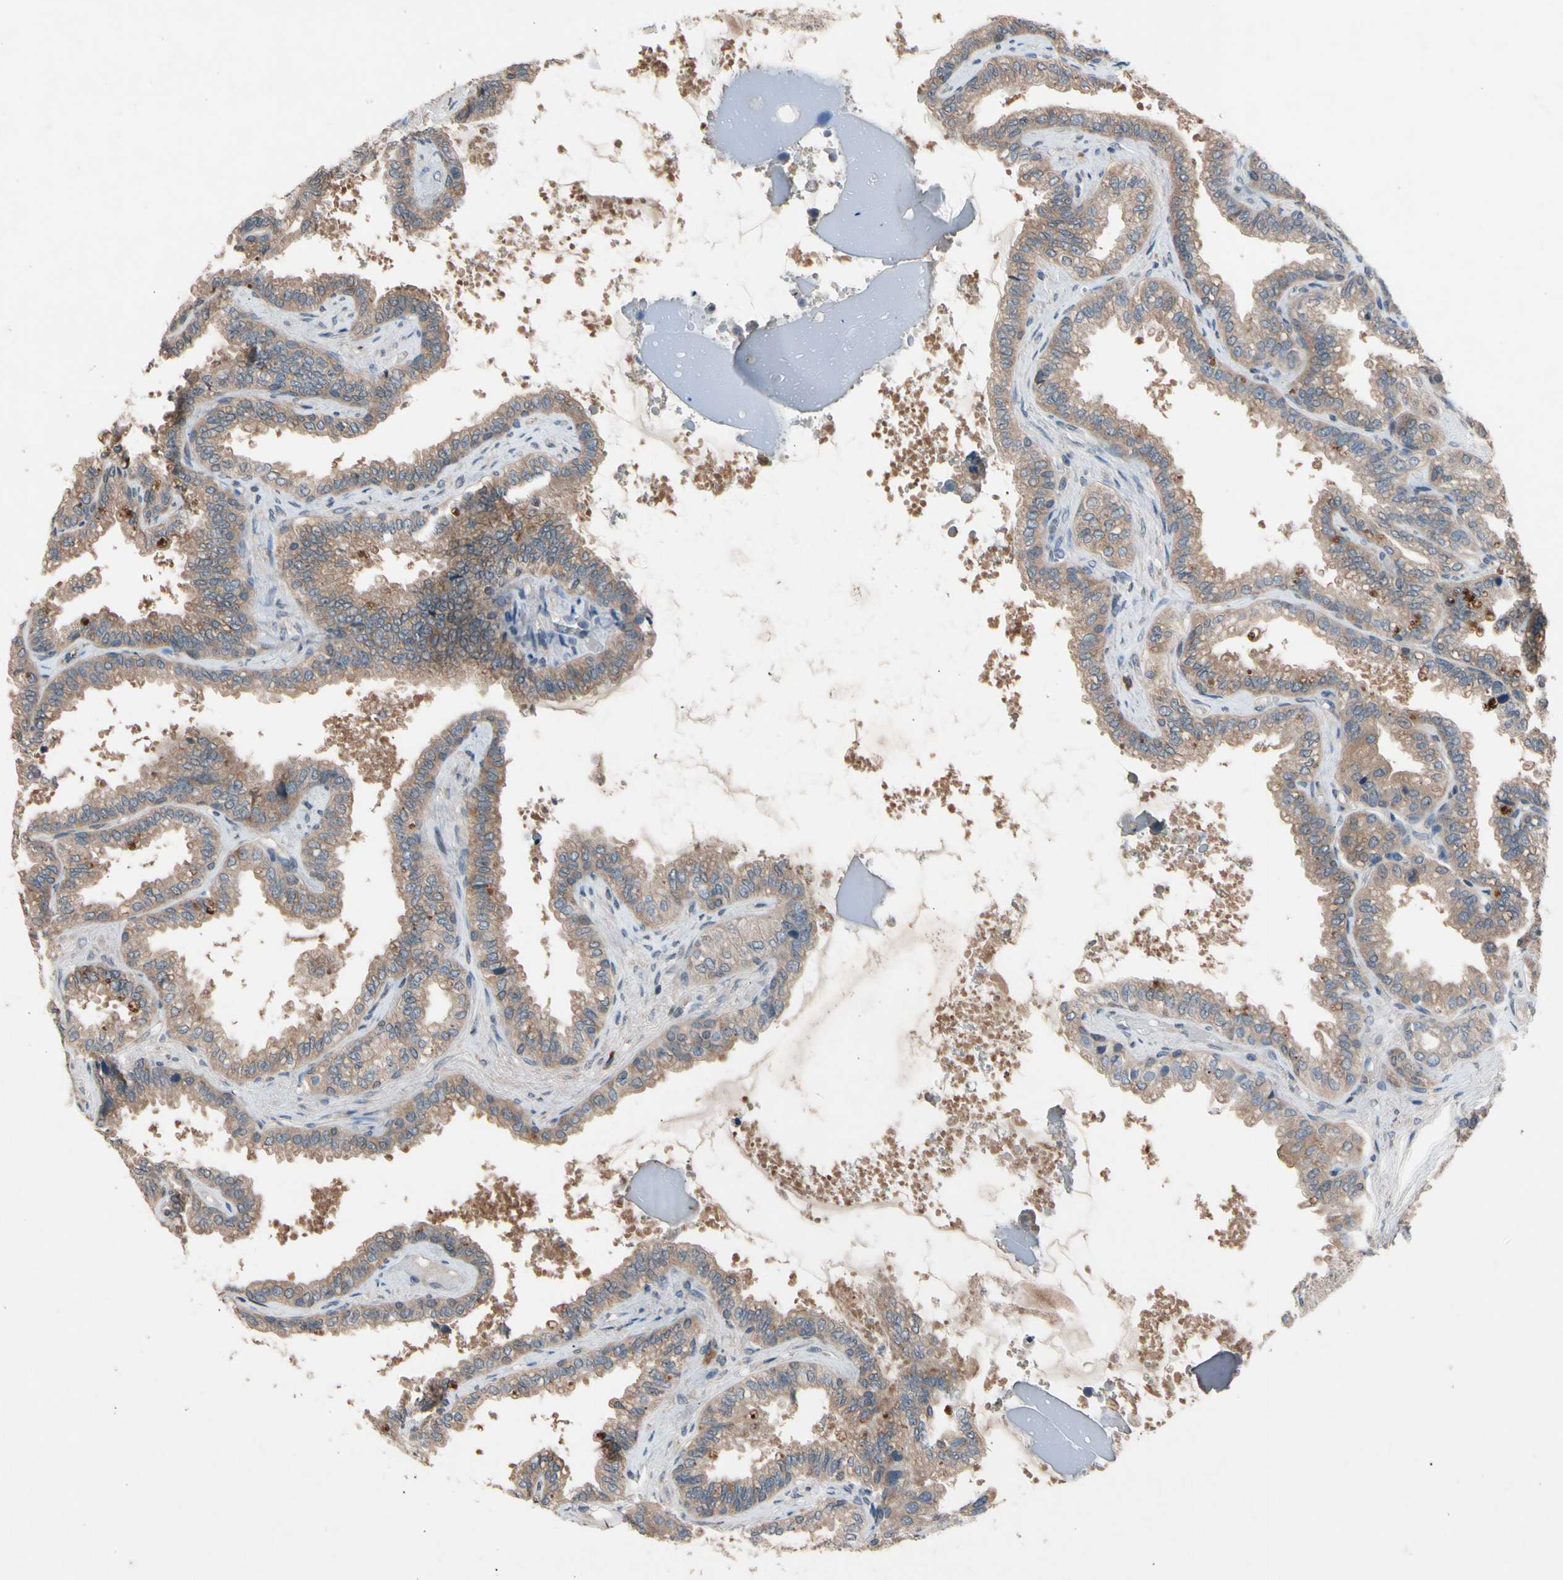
{"staining": {"intensity": "moderate", "quantity": ">75%", "location": "cytoplasmic/membranous"}, "tissue": "seminal vesicle", "cell_type": "Glandular cells", "image_type": "normal", "snomed": [{"axis": "morphology", "description": "Normal tissue, NOS"}, {"axis": "topography", "description": "Seminal veicle"}], "caption": "Immunohistochemistry of unremarkable human seminal vesicle displays medium levels of moderate cytoplasmic/membranous positivity in approximately >75% of glandular cells.", "gene": "PRDX4", "patient": {"sex": "male", "age": 46}}